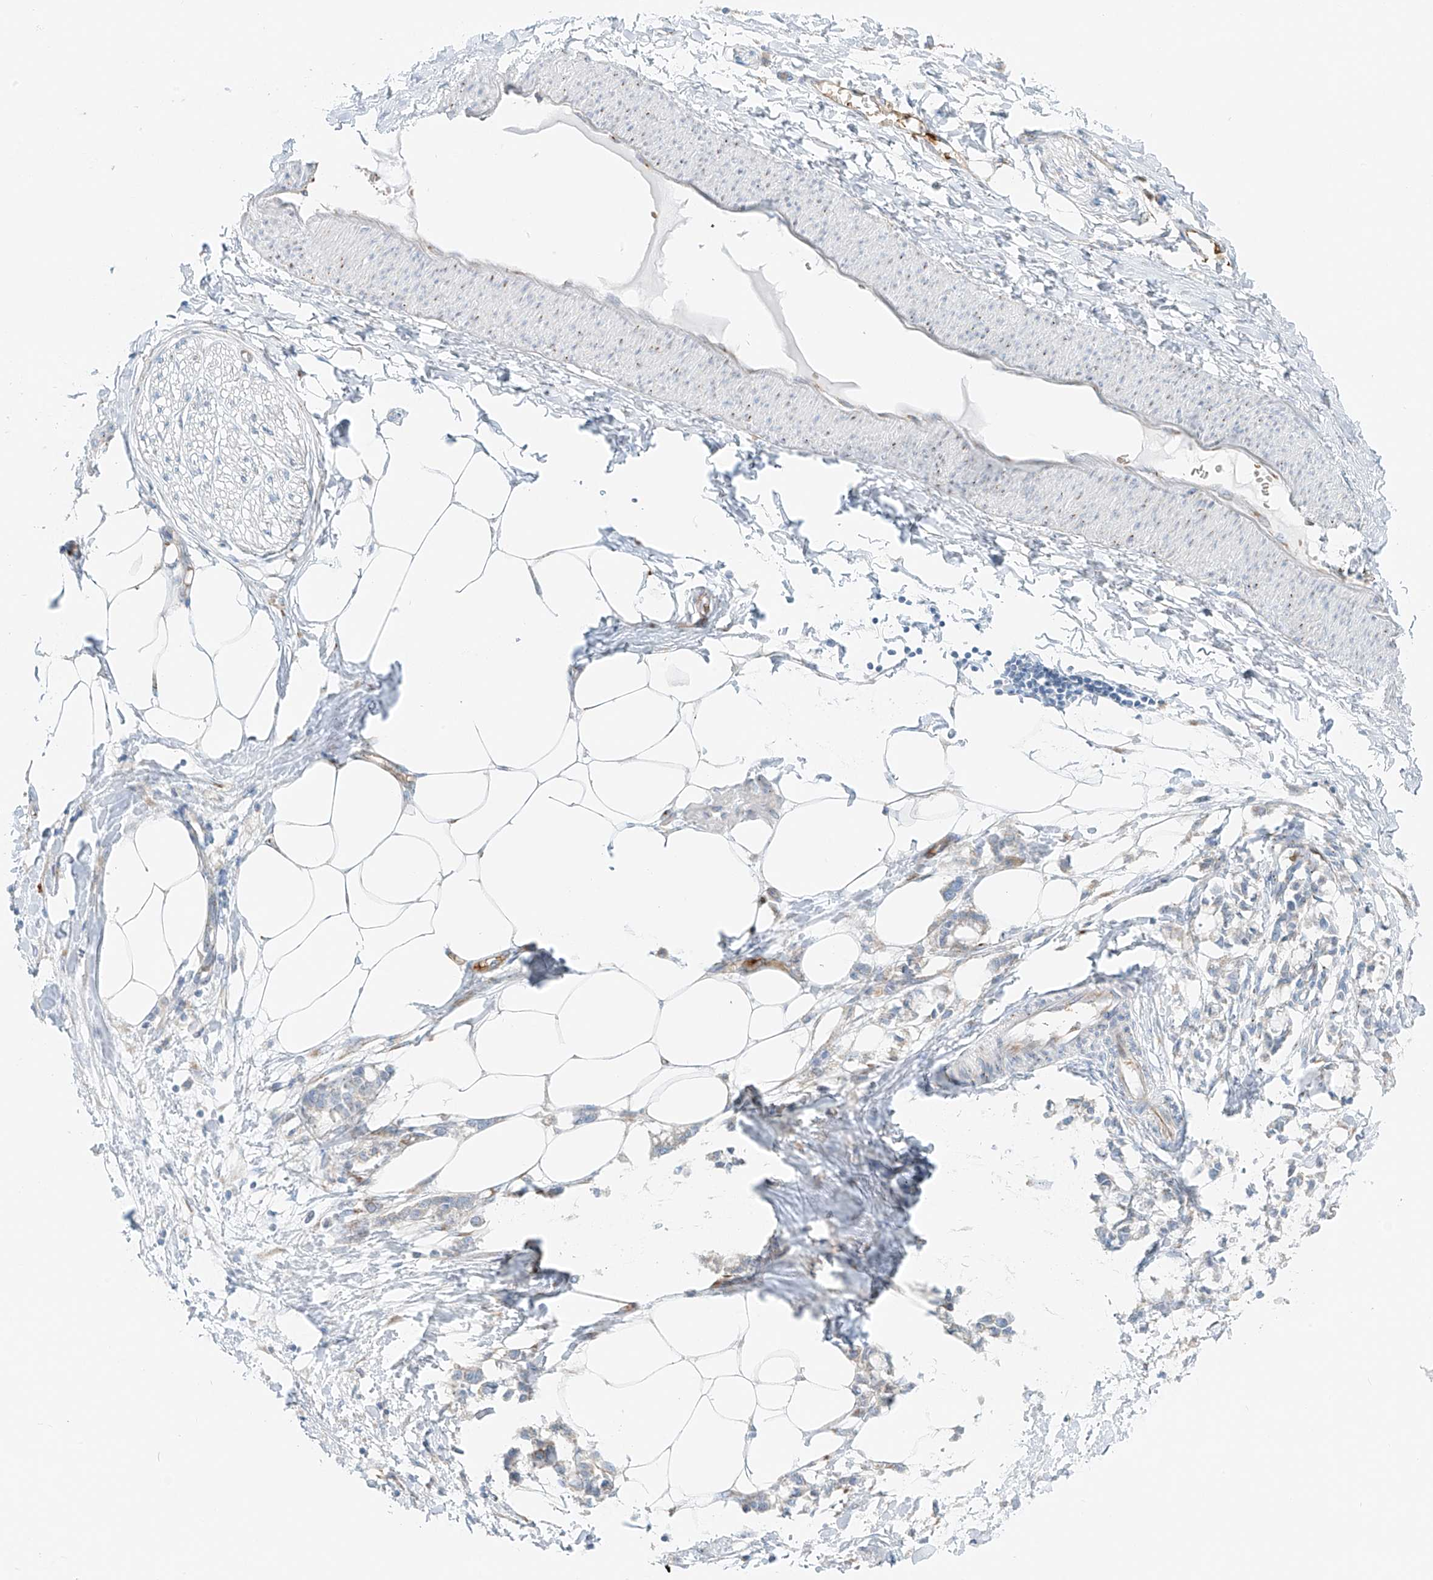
{"staining": {"intensity": "negative", "quantity": "none", "location": "none"}, "tissue": "adipose tissue", "cell_type": "Adipocytes", "image_type": "normal", "snomed": [{"axis": "morphology", "description": "Normal tissue, NOS"}, {"axis": "morphology", "description": "Adenocarcinoma, NOS"}, {"axis": "topography", "description": "Colon"}, {"axis": "topography", "description": "Peripheral nerve tissue"}], "caption": "Immunohistochemical staining of normal adipose tissue demonstrates no significant positivity in adipocytes.", "gene": "EIPR1", "patient": {"sex": "male", "age": 14}}